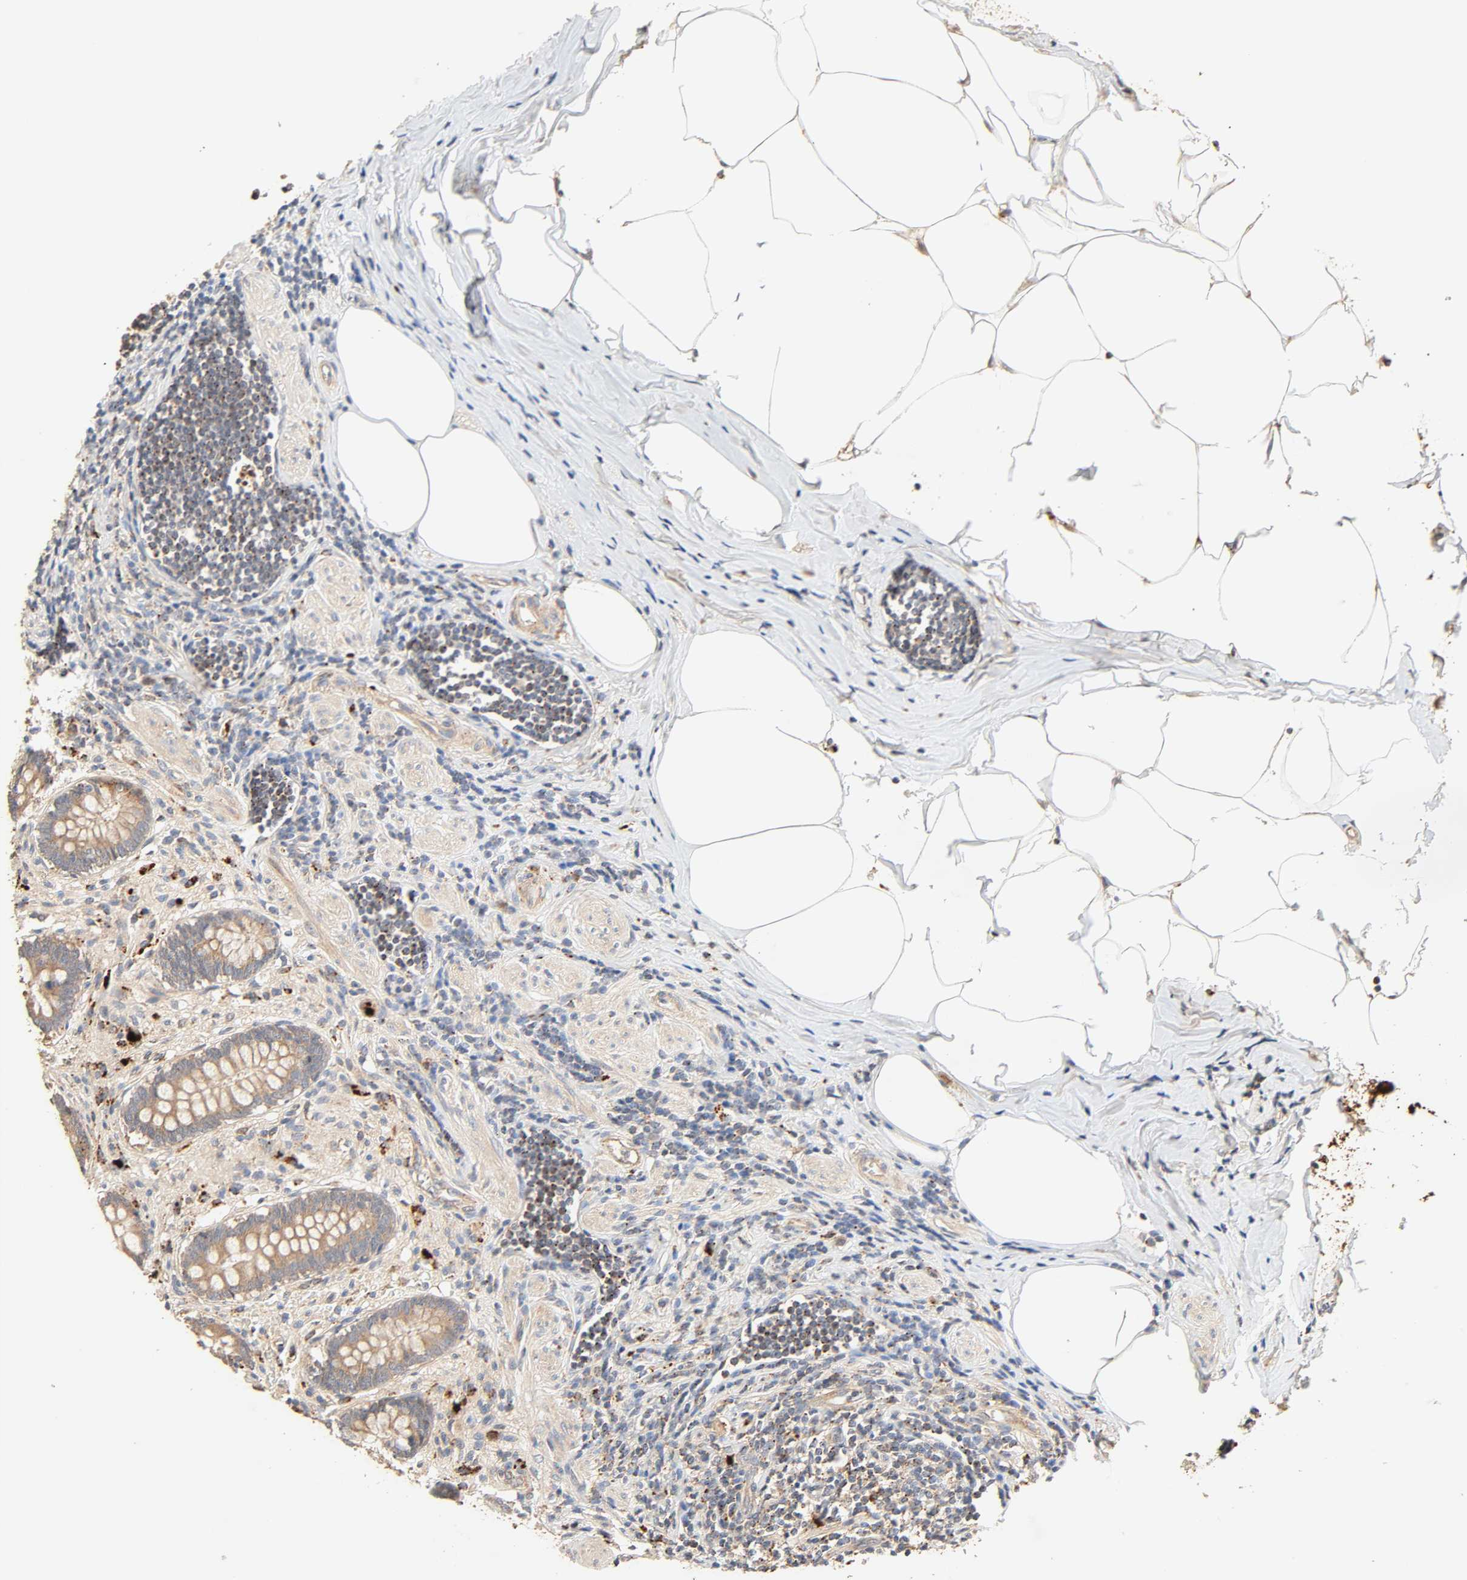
{"staining": {"intensity": "moderate", "quantity": ">75%", "location": "cytoplasmic/membranous"}, "tissue": "appendix", "cell_type": "Glandular cells", "image_type": "normal", "snomed": [{"axis": "morphology", "description": "Normal tissue, NOS"}, {"axis": "topography", "description": "Appendix"}], "caption": "A photomicrograph of appendix stained for a protein displays moderate cytoplasmic/membranous brown staining in glandular cells.", "gene": "MAPK6", "patient": {"sex": "female", "age": 50}}